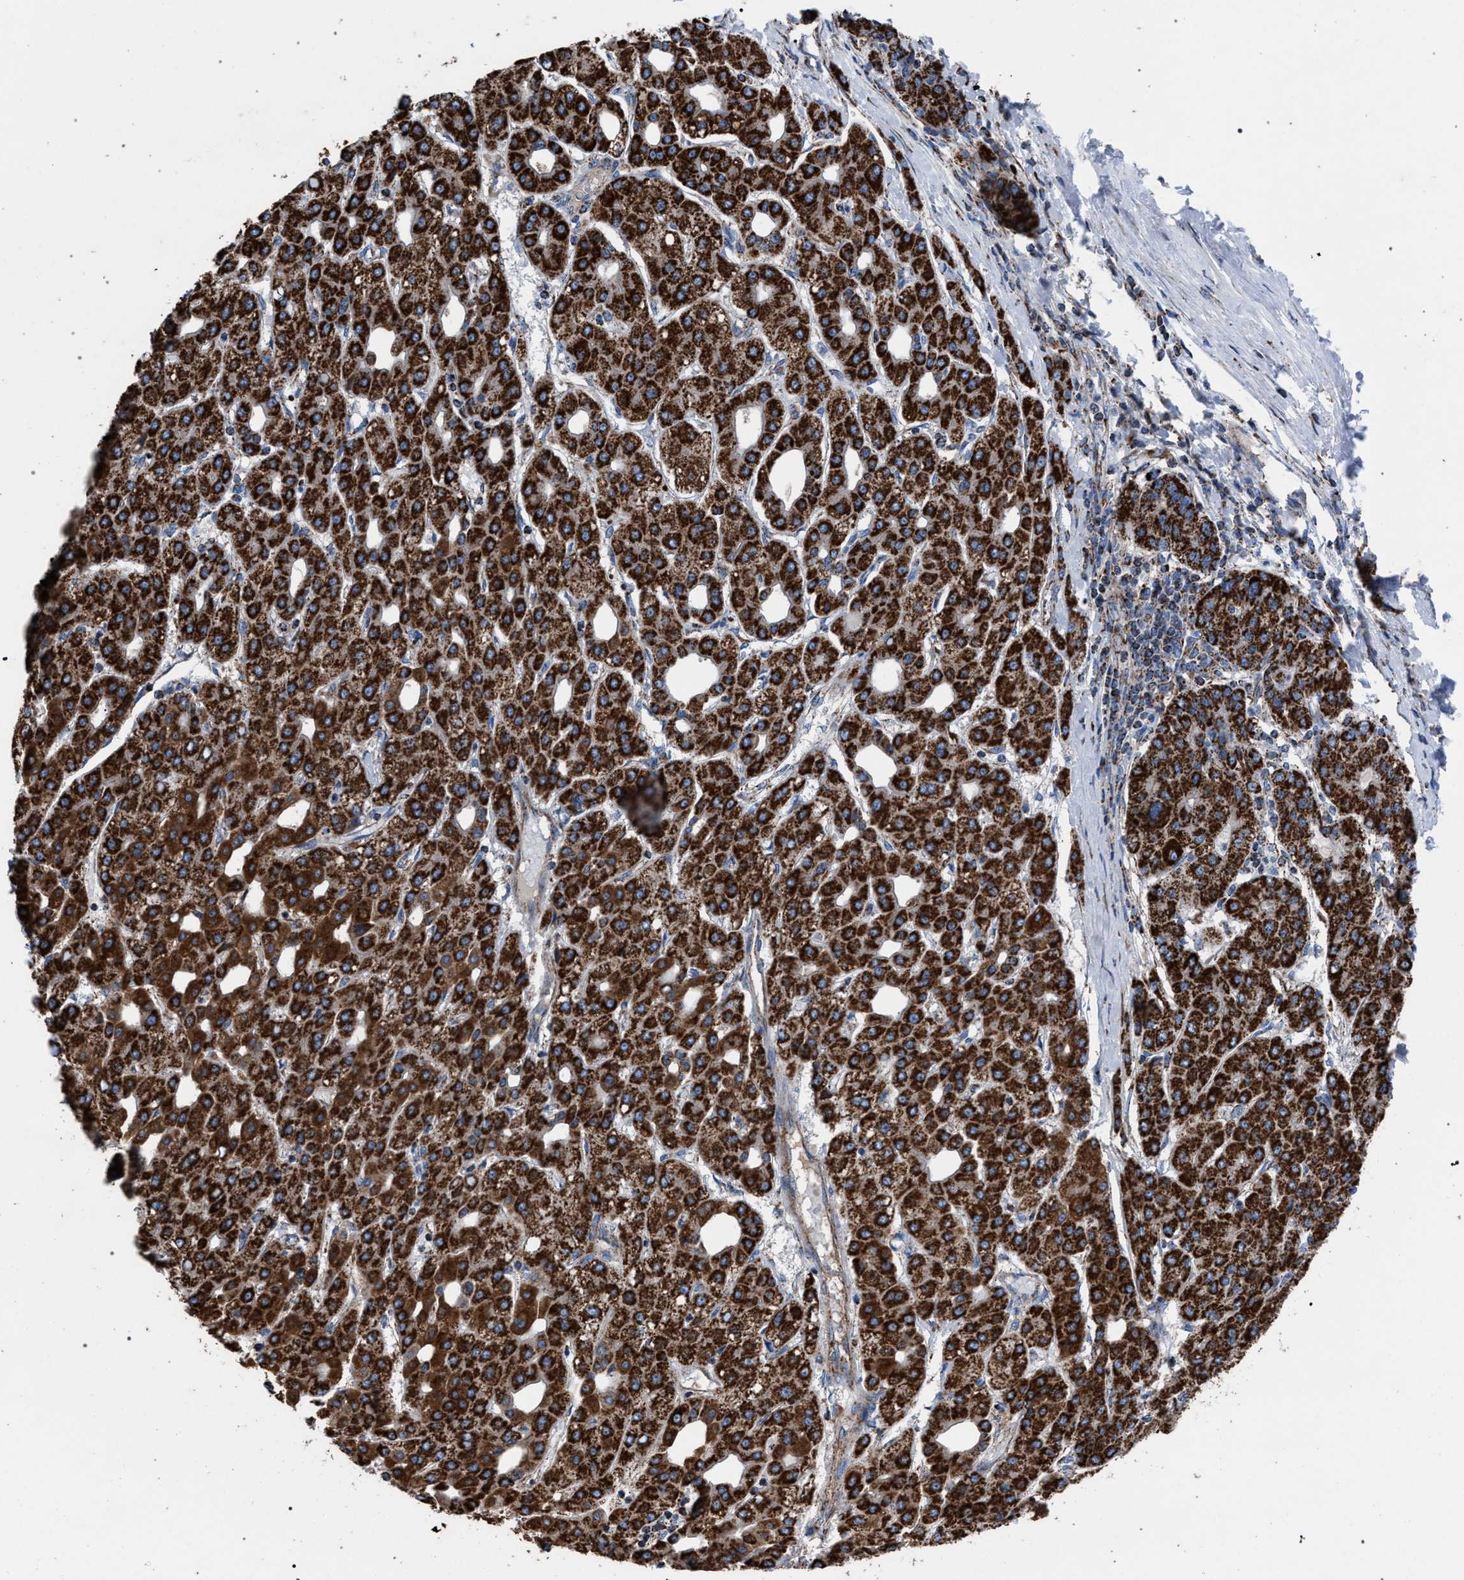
{"staining": {"intensity": "strong", "quantity": ">75%", "location": "cytoplasmic/membranous"}, "tissue": "liver cancer", "cell_type": "Tumor cells", "image_type": "cancer", "snomed": [{"axis": "morphology", "description": "Carcinoma, Hepatocellular, NOS"}, {"axis": "topography", "description": "Liver"}], "caption": "Immunohistochemistry (IHC) histopathology image of human liver cancer (hepatocellular carcinoma) stained for a protein (brown), which reveals high levels of strong cytoplasmic/membranous positivity in about >75% of tumor cells.", "gene": "VPS13A", "patient": {"sex": "male", "age": 65}}